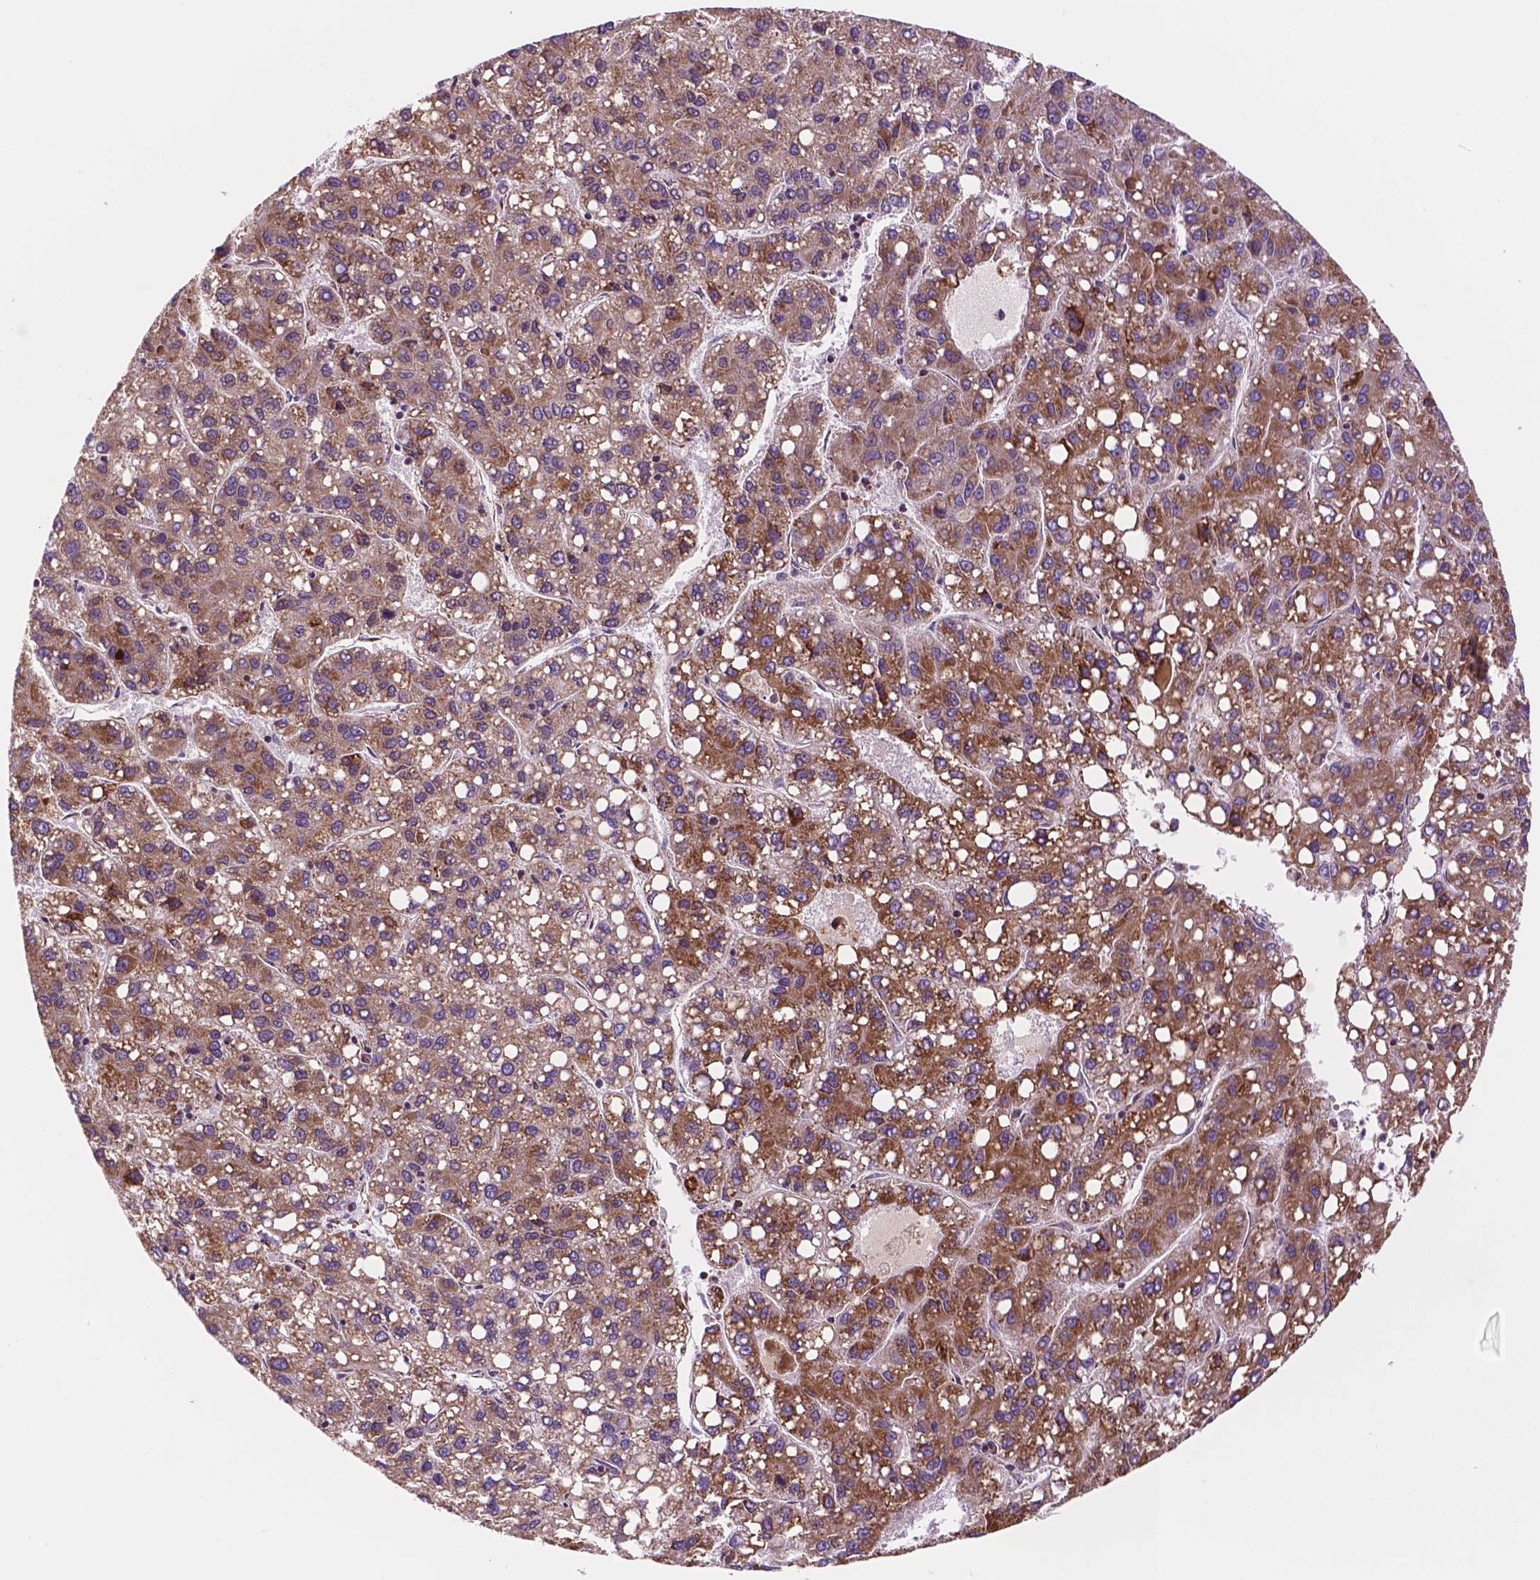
{"staining": {"intensity": "moderate", "quantity": ">75%", "location": "cytoplasmic/membranous"}, "tissue": "liver cancer", "cell_type": "Tumor cells", "image_type": "cancer", "snomed": [{"axis": "morphology", "description": "Carcinoma, Hepatocellular, NOS"}, {"axis": "topography", "description": "Liver"}], "caption": "Hepatocellular carcinoma (liver) stained with a protein marker displays moderate staining in tumor cells.", "gene": "GEMIN4", "patient": {"sex": "female", "age": 82}}